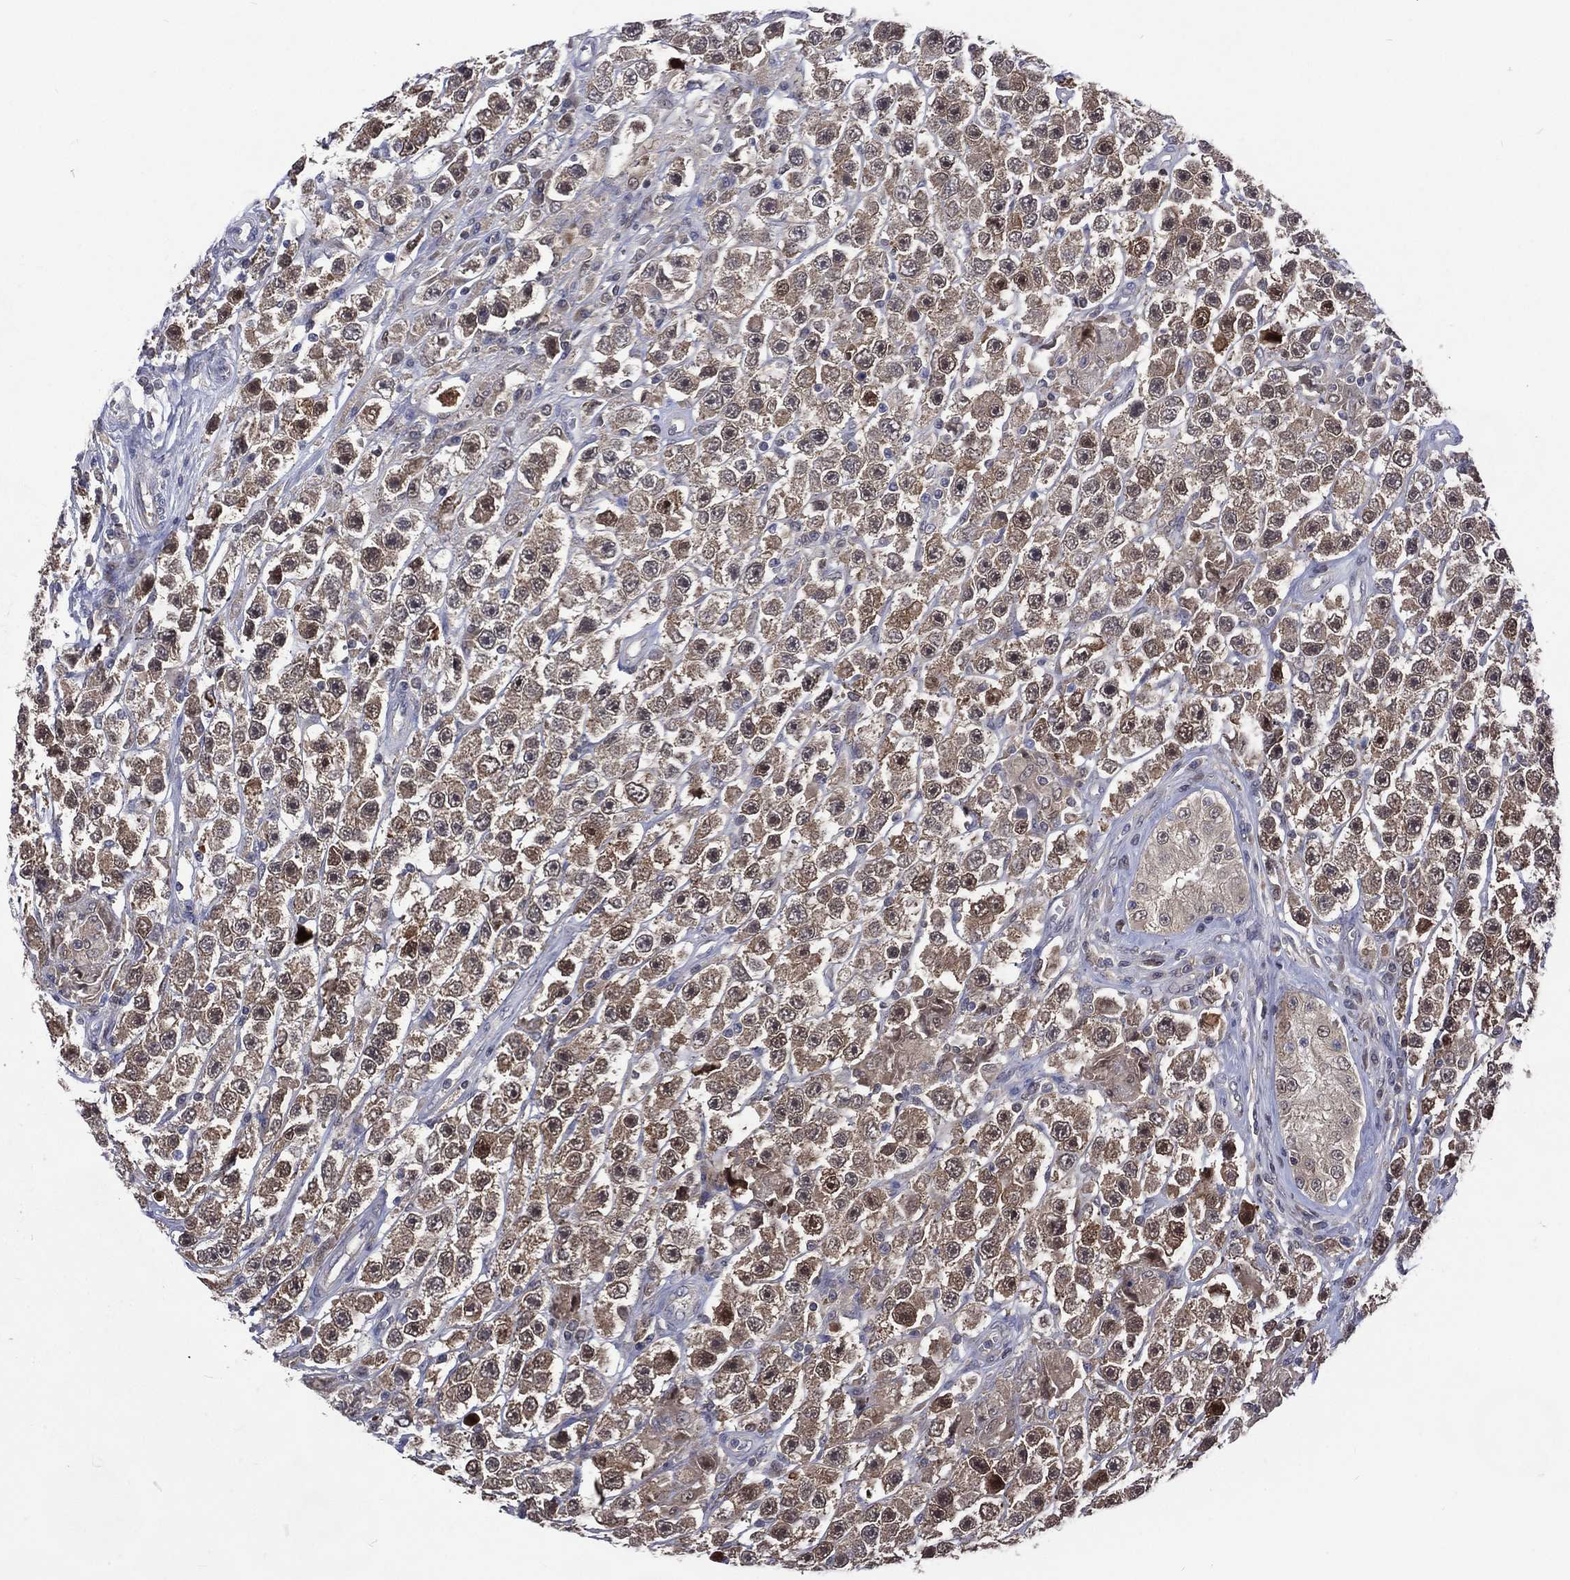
{"staining": {"intensity": "moderate", "quantity": ">75%", "location": "cytoplasmic/membranous,nuclear"}, "tissue": "testis cancer", "cell_type": "Tumor cells", "image_type": "cancer", "snomed": [{"axis": "morphology", "description": "Seminoma, NOS"}, {"axis": "topography", "description": "Testis"}], "caption": "Seminoma (testis) tissue reveals moderate cytoplasmic/membranous and nuclear staining in about >75% of tumor cells", "gene": "MTAP", "patient": {"sex": "male", "age": 45}}